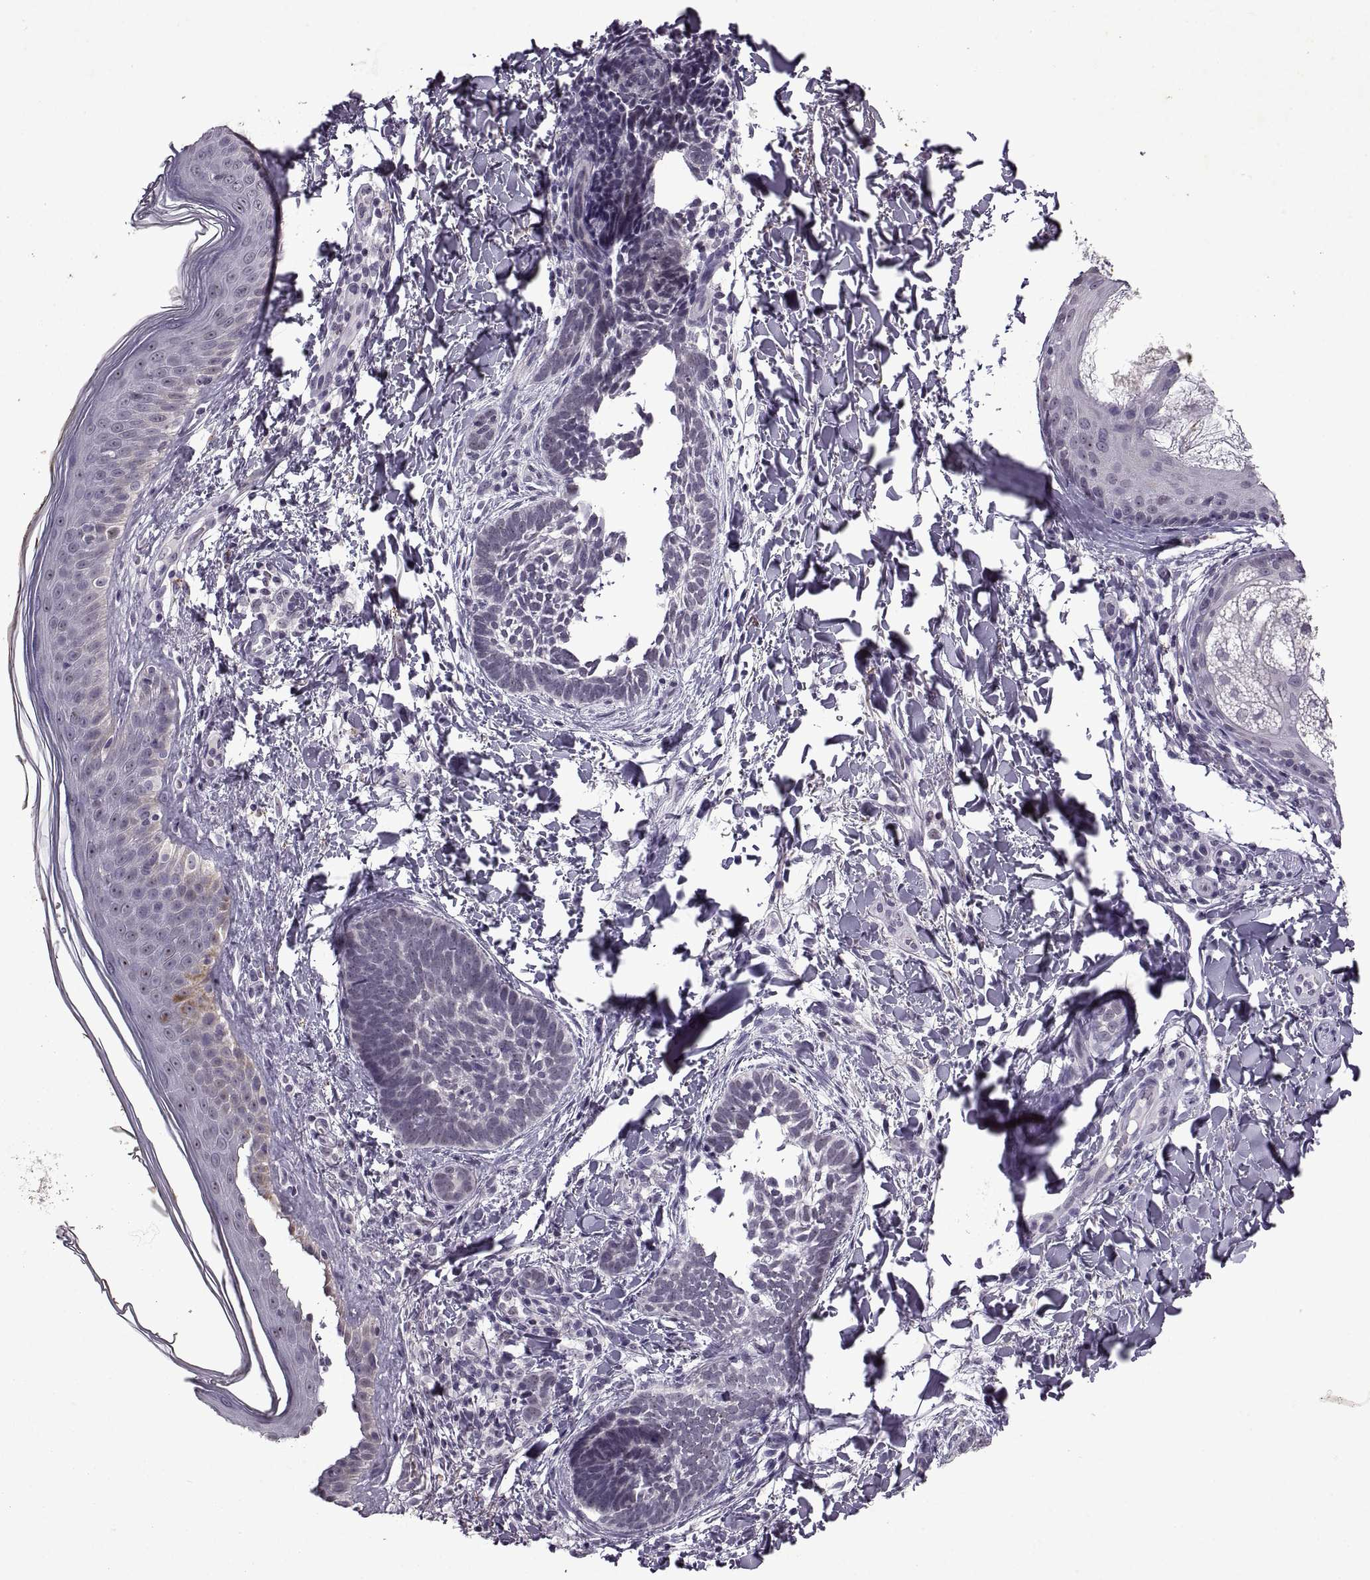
{"staining": {"intensity": "negative", "quantity": "none", "location": "none"}, "tissue": "skin cancer", "cell_type": "Tumor cells", "image_type": "cancer", "snomed": [{"axis": "morphology", "description": "Normal tissue, NOS"}, {"axis": "morphology", "description": "Basal cell carcinoma"}, {"axis": "topography", "description": "Skin"}], "caption": "Immunohistochemistry (IHC) of skin cancer (basal cell carcinoma) demonstrates no expression in tumor cells.", "gene": "SINHCAF", "patient": {"sex": "male", "age": 46}}